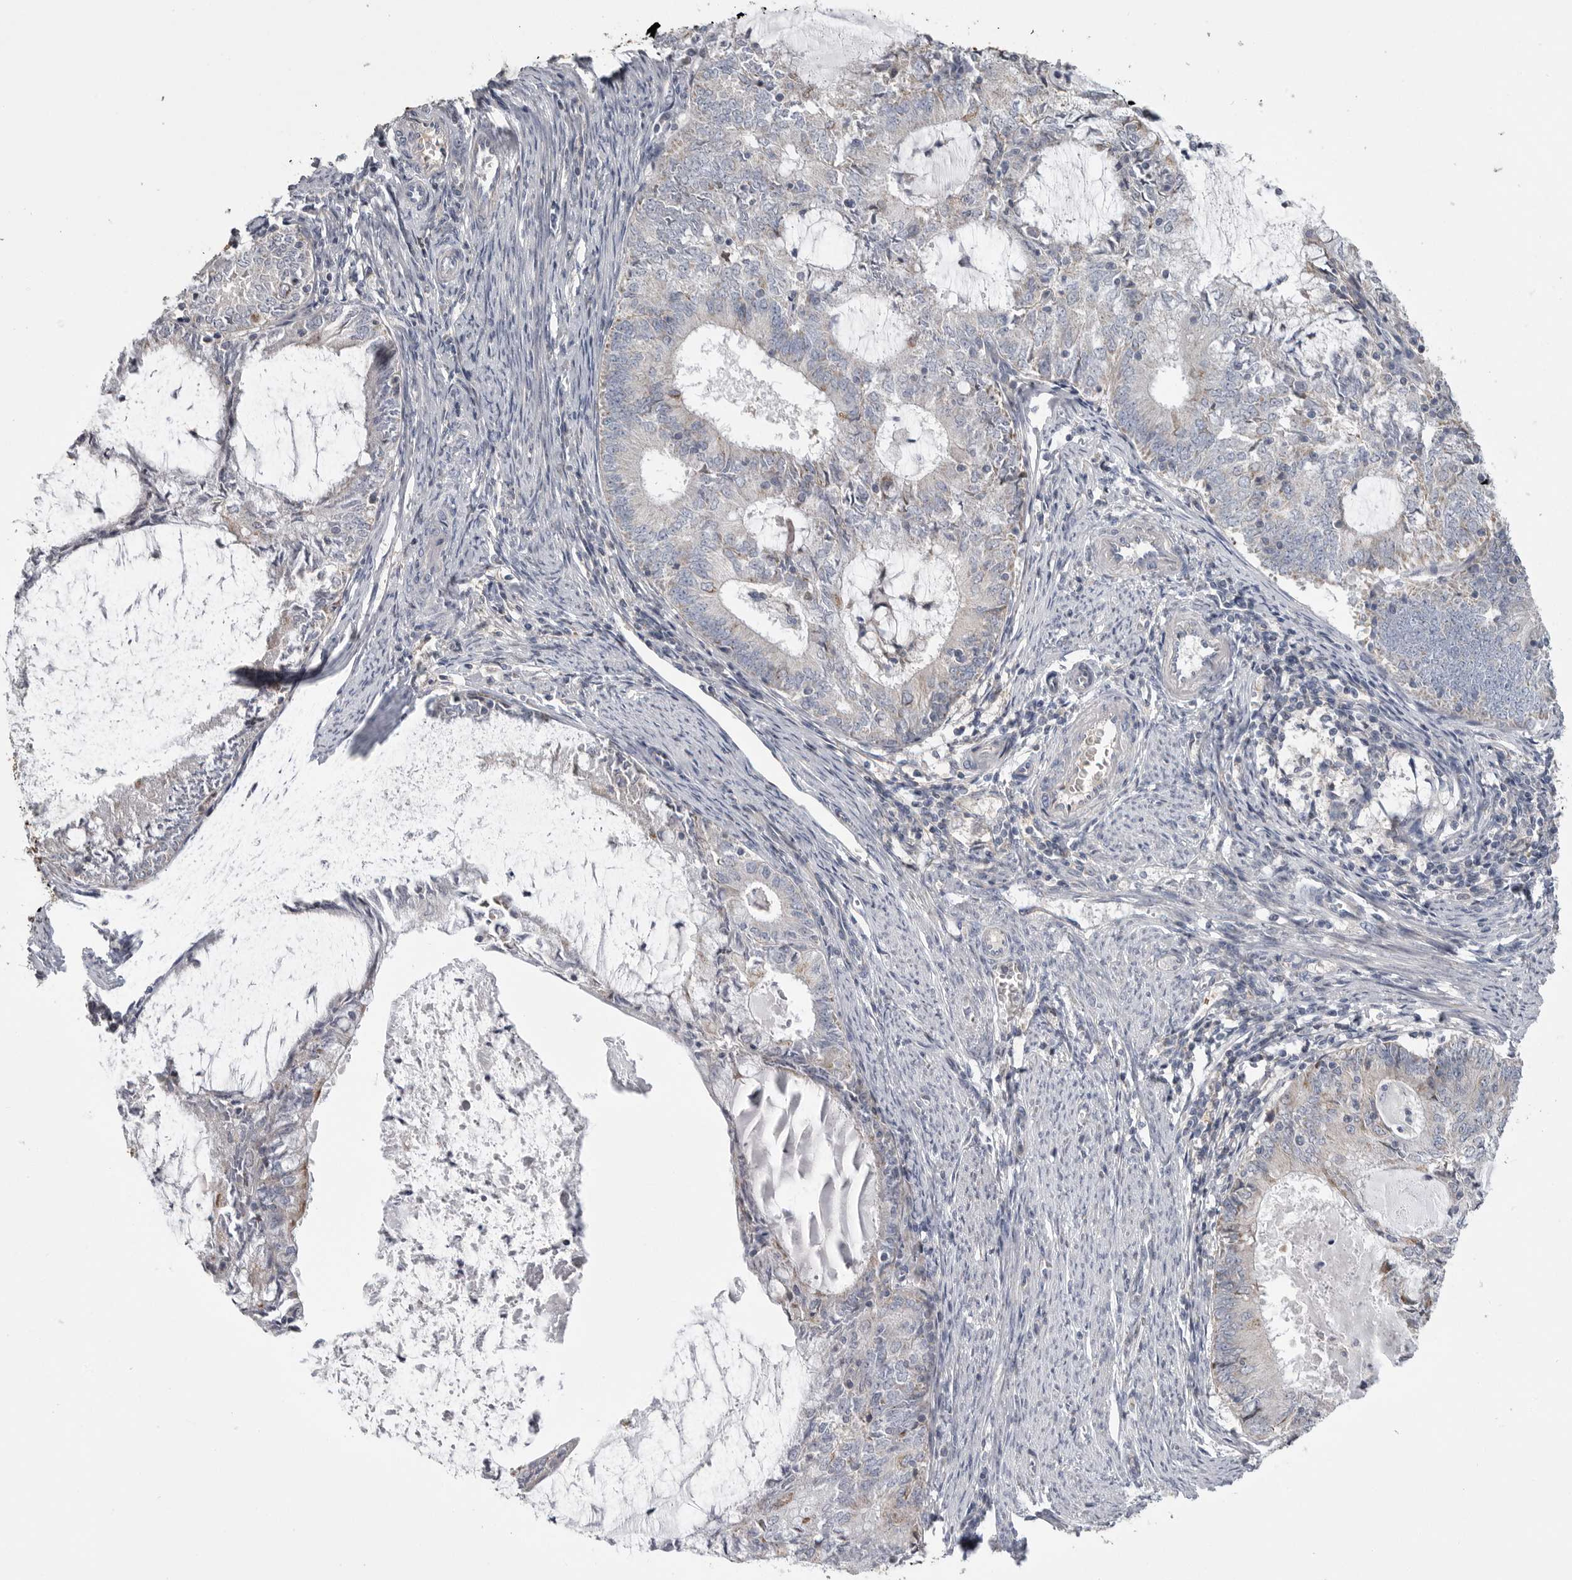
{"staining": {"intensity": "negative", "quantity": "none", "location": "none"}, "tissue": "endometrial cancer", "cell_type": "Tumor cells", "image_type": "cancer", "snomed": [{"axis": "morphology", "description": "Adenocarcinoma, NOS"}, {"axis": "topography", "description": "Endometrium"}], "caption": "Immunohistochemistry micrograph of neoplastic tissue: adenocarcinoma (endometrial) stained with DAB (3,3'-diaminobenzidine) shows no significant protein staining in tumor cells.", "gene": "CRP", "patient": {"sex": "female", "age": 57}}